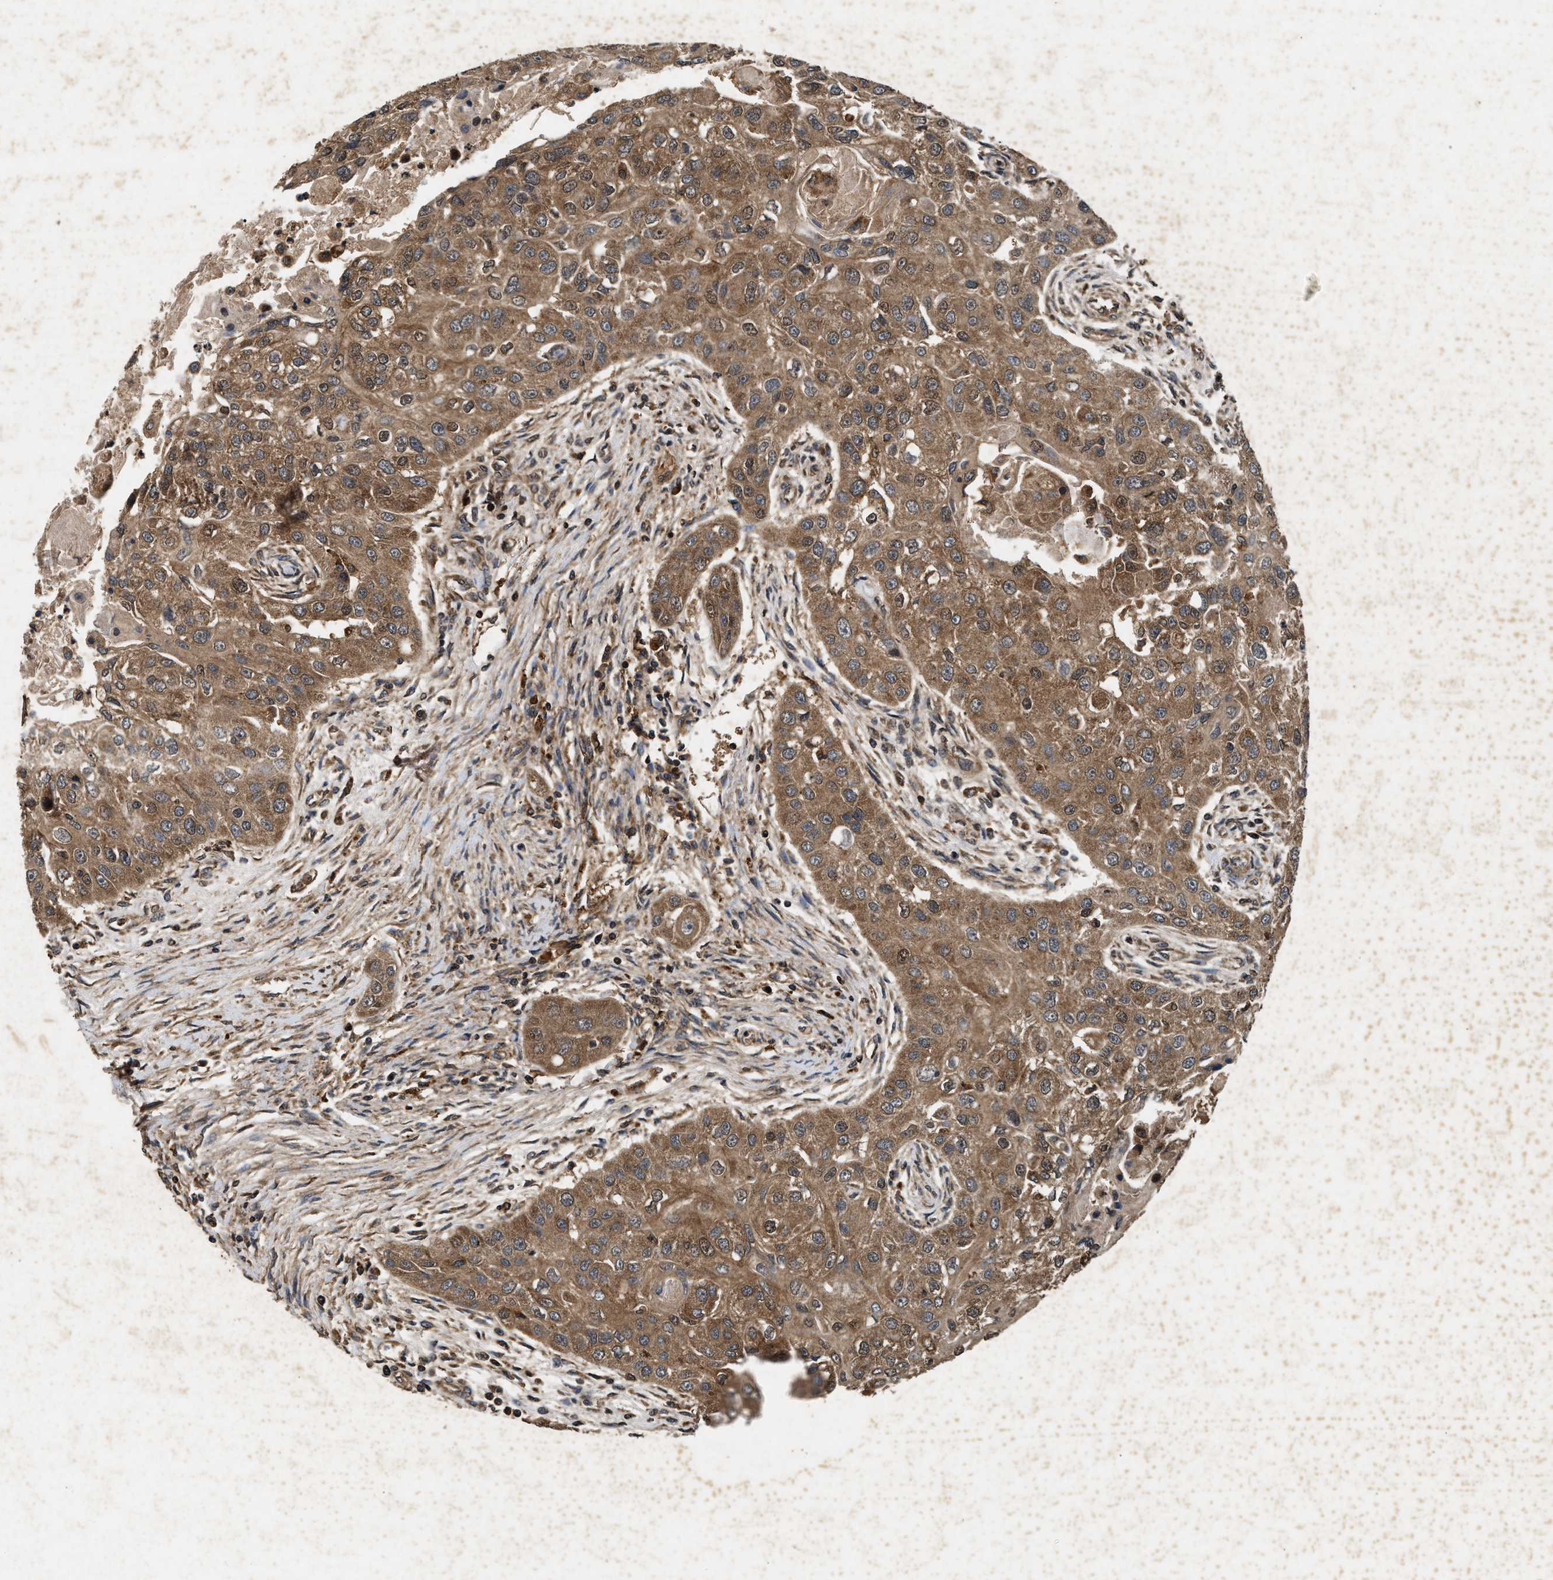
{"staining": {"intensity": "moderate", "quantity": ">75%", "location": "cytoplasmic/membranous,nuclear"}, "tissue": "head and neck cancer", "cell_type": "Tumor cells", "image_type": "cancer", "snomed": [{"axis": "morphology", "description": "Normal tissue, NOS"}, {"axis": "morphology", "description": "Squamous cell carcinoma, NOS"}, {"axis": "topography", "description": "Skeletal muscle"}, {"axis": "topography", "description": "Head-Neck"}], "caption": "A brown stain highlights moderate cytoplasmic/membranous and nuclear staining of a protein in human head and neck squamous cell carcinoma tumor cells.", "gene": "PDAP1", "patient": {"sex": "male", "age": 51}}